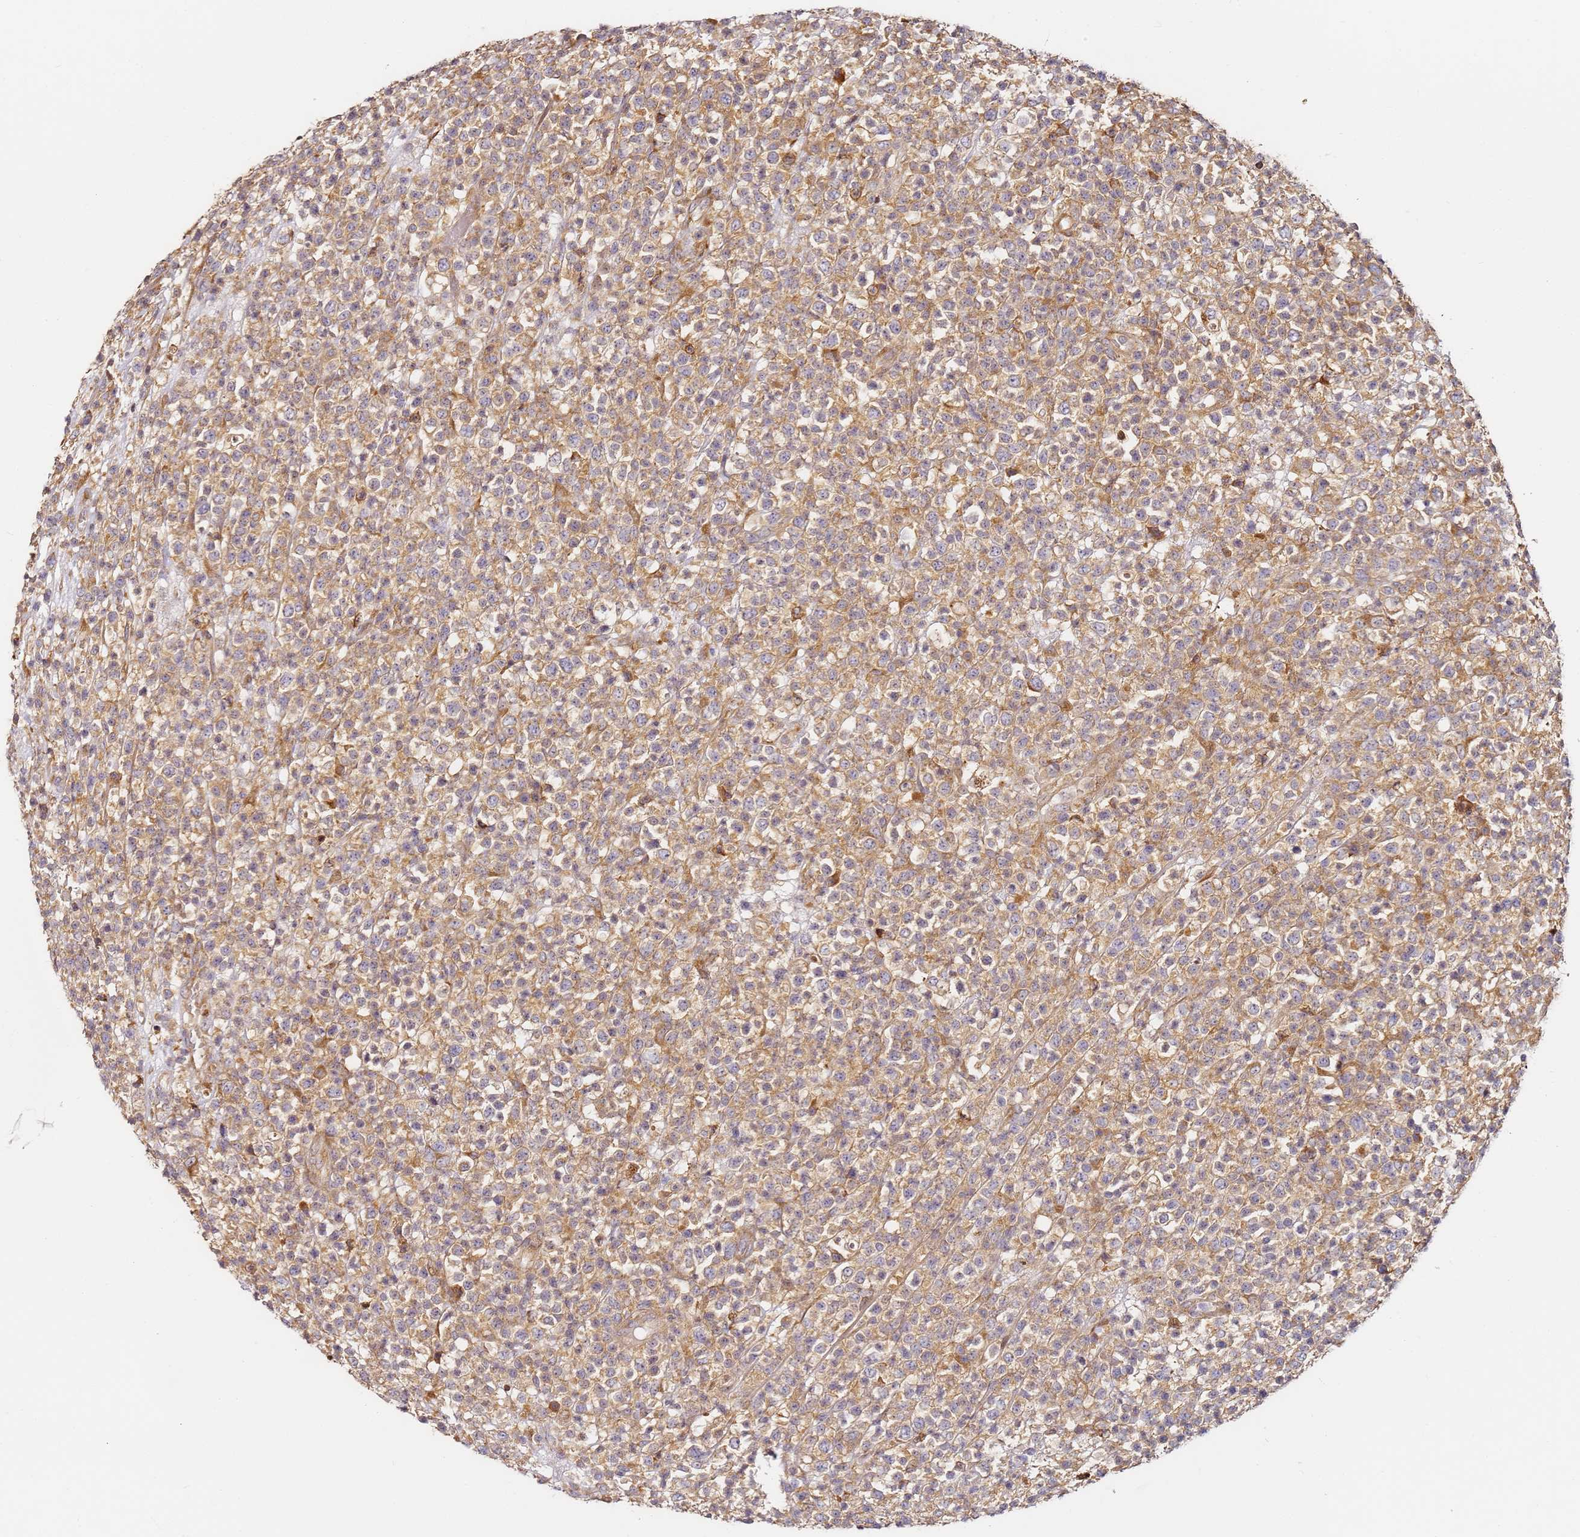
{"staining": {"intensity": "weak", "quantity": "25%-75%", "location": "cytoplasmic/membranous"}, "tissue": "lymphoma", "cell_type": "Tumor cells", "image_type": "cancer", "snomed": [{"axis": "morphology", "description": "Malignant lymphoma, non-Hodgkin's type, High grade"}, {"axis": "topography", "description": "Colon"}], "caption": "Immunohistochemistry histopathology image of neoplastic tissue: malignant lymphoma, non-Hodgkin's type (high-grade) stained using immunohistochemistry shows low levels of weak protein expression localized specifically in the cytoplasmic/membranous of tumor cells, appearing as a cytoplasmic/membranous brown color.", "gene": "RPS3A", "patient": {"sex": "female", "age": 53}}